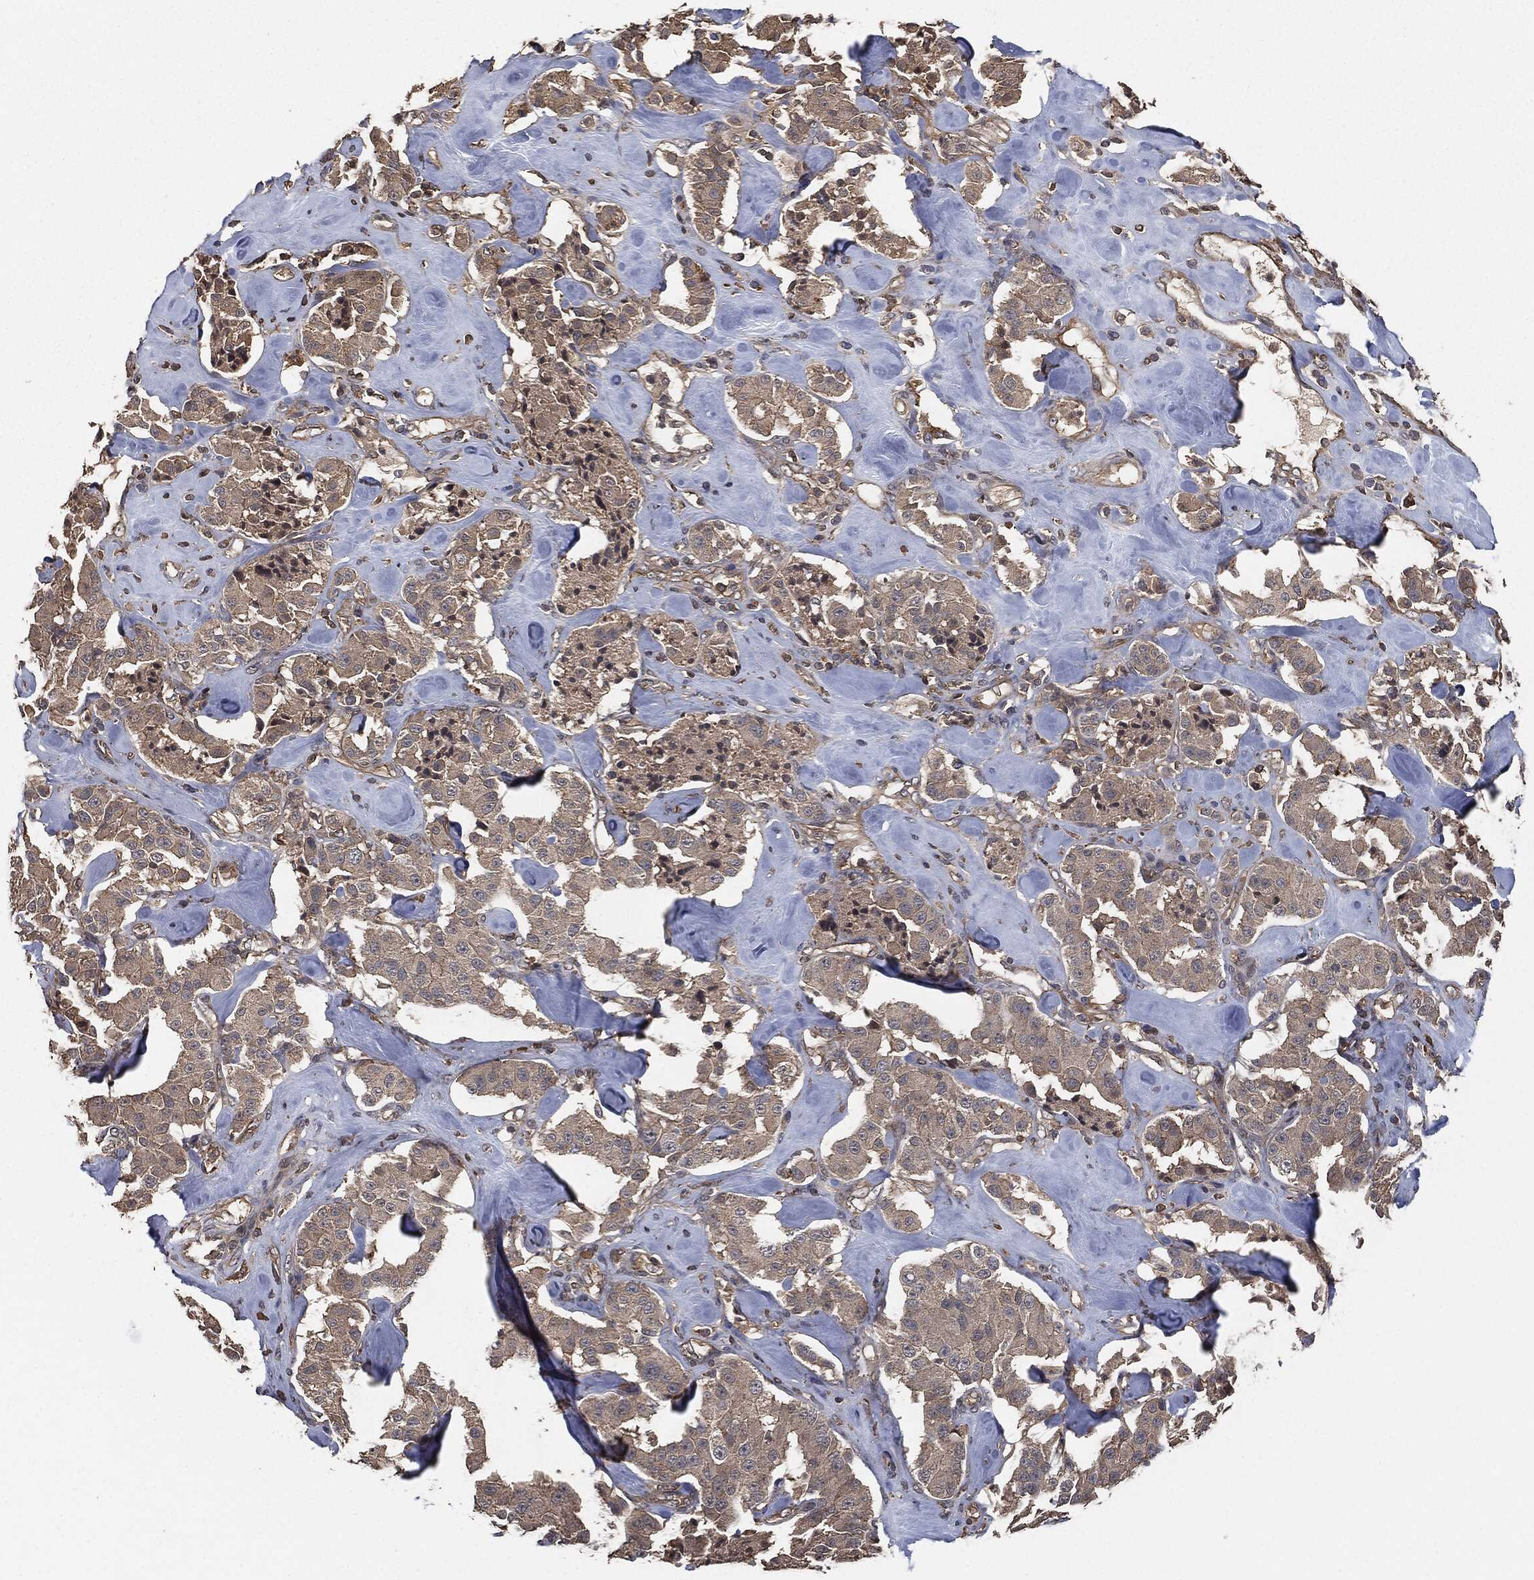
{"staining": {"intensity": "weak", "quantity": ">75%", "location": "cytoplasmic/membranous"}, "tissue": "carcinoid", "cell_type": "Tumor cells", "image_type": "cancer", "snomed": [{"axis": "morphology", "description": "Carcinoid, malignant, NOS"}, {"axis": "topography", "description": "Pancreas"}], "caption": "IHC (DAB (3,3'-diaminobenzidine)) staining of human carcinoid shows weak cytoplasmic/membranous protein positivity in about >75% of tumor cells.", "gene": "ERBIN", "patient": {"sex": "male", "age": 41}}